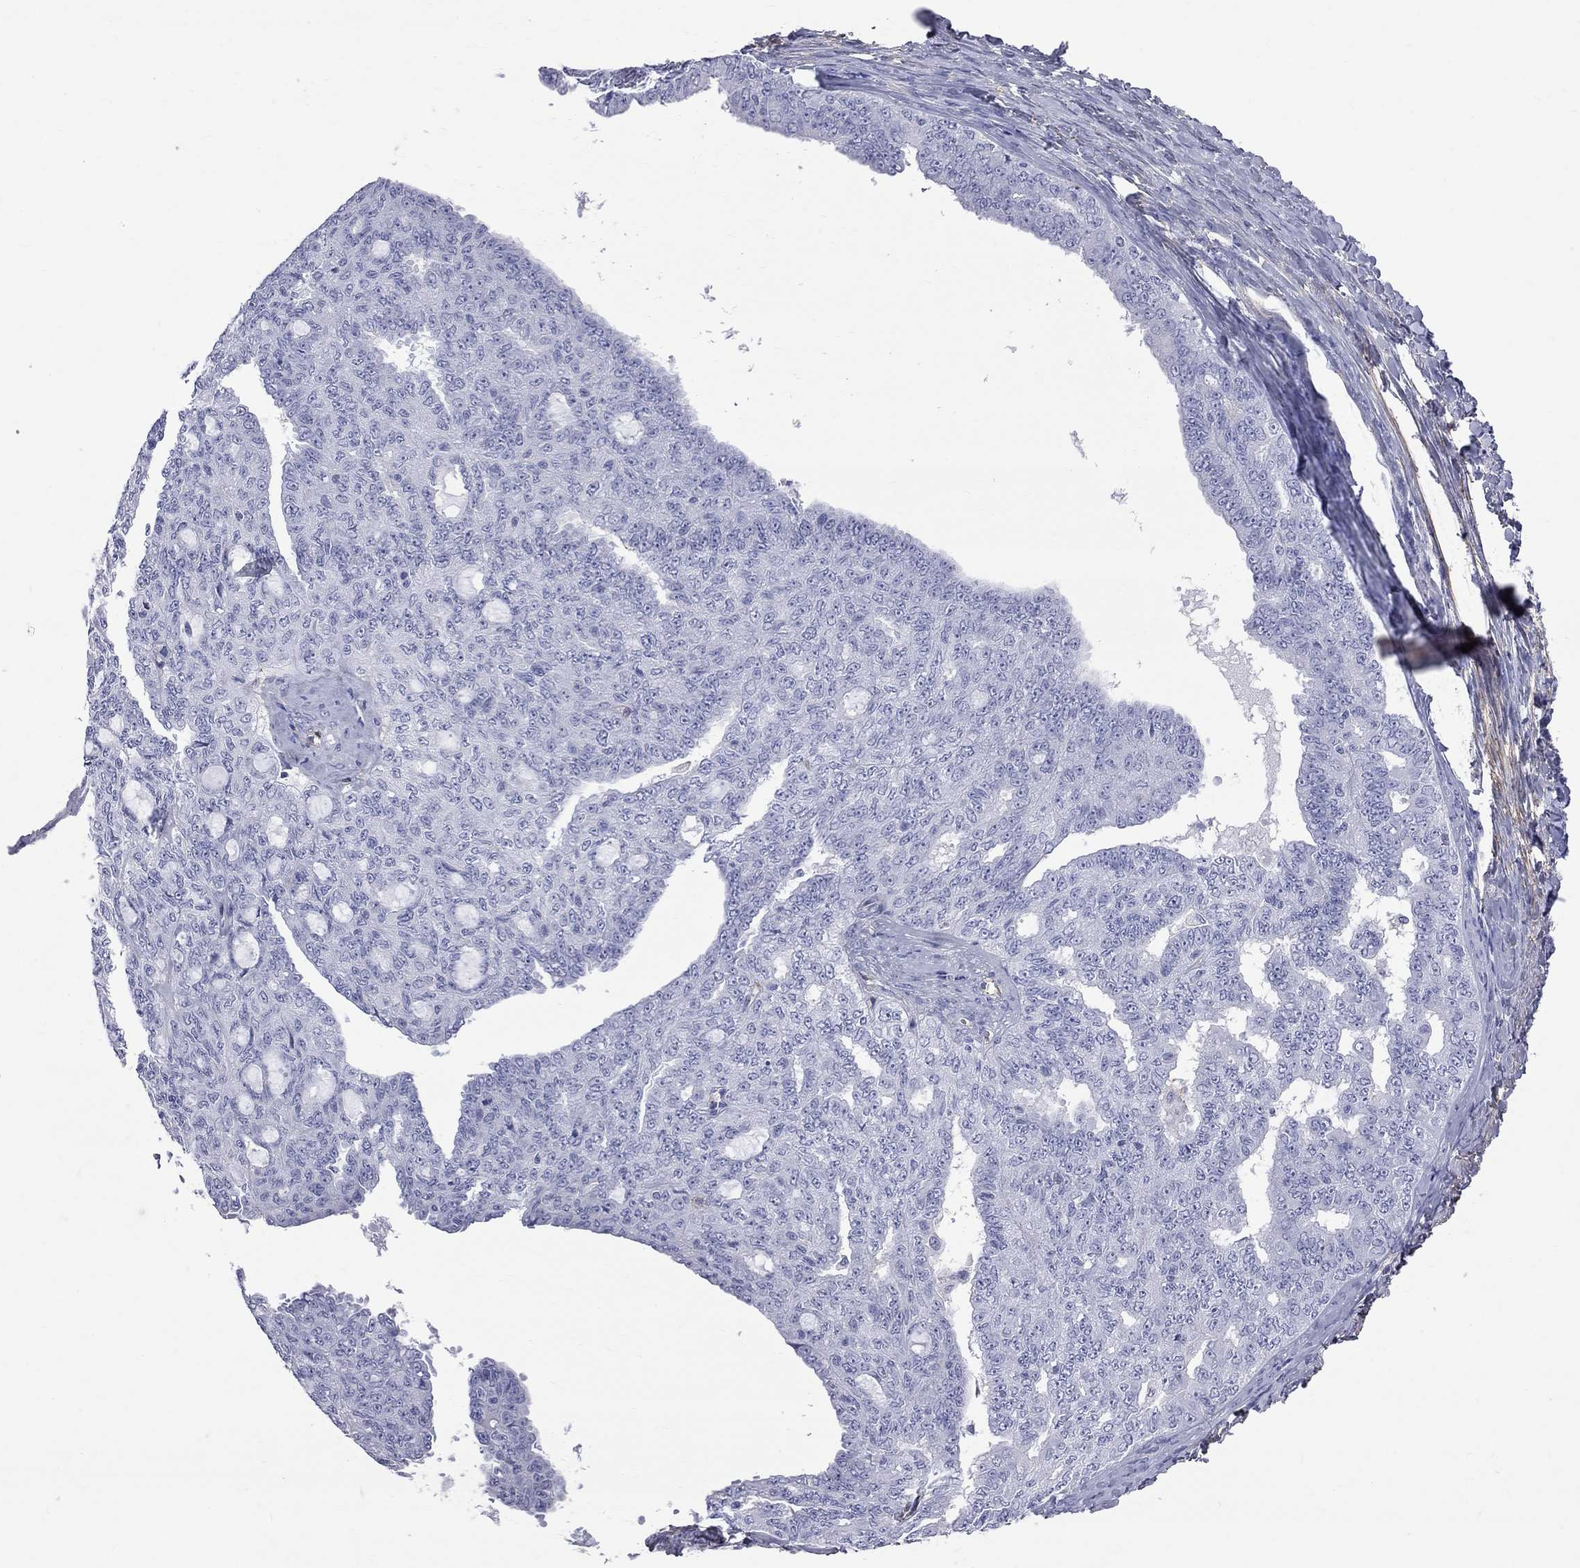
{"staining": {"intensity": "negative", "quantity": "none", "location": "none"}, "tissue": "ovarian cancer", "cell_type": "Tumor cells", "image_type": "cancer", "snomed": [{"axis": "morphology", "description": "Cystadenocarcinoma, serous, NOS"}, {"axis": "topography", "description": "Ovary"}], "caption": "This micrograph is of serous cystadenocarcinoma (ovarian) stained with IHC to label a protein in brown with the nuclei are counter-stained blue. There is no staining in tumor cells.", "gene": "S100A3", "patient": {"sex": "female", "age": 71}}